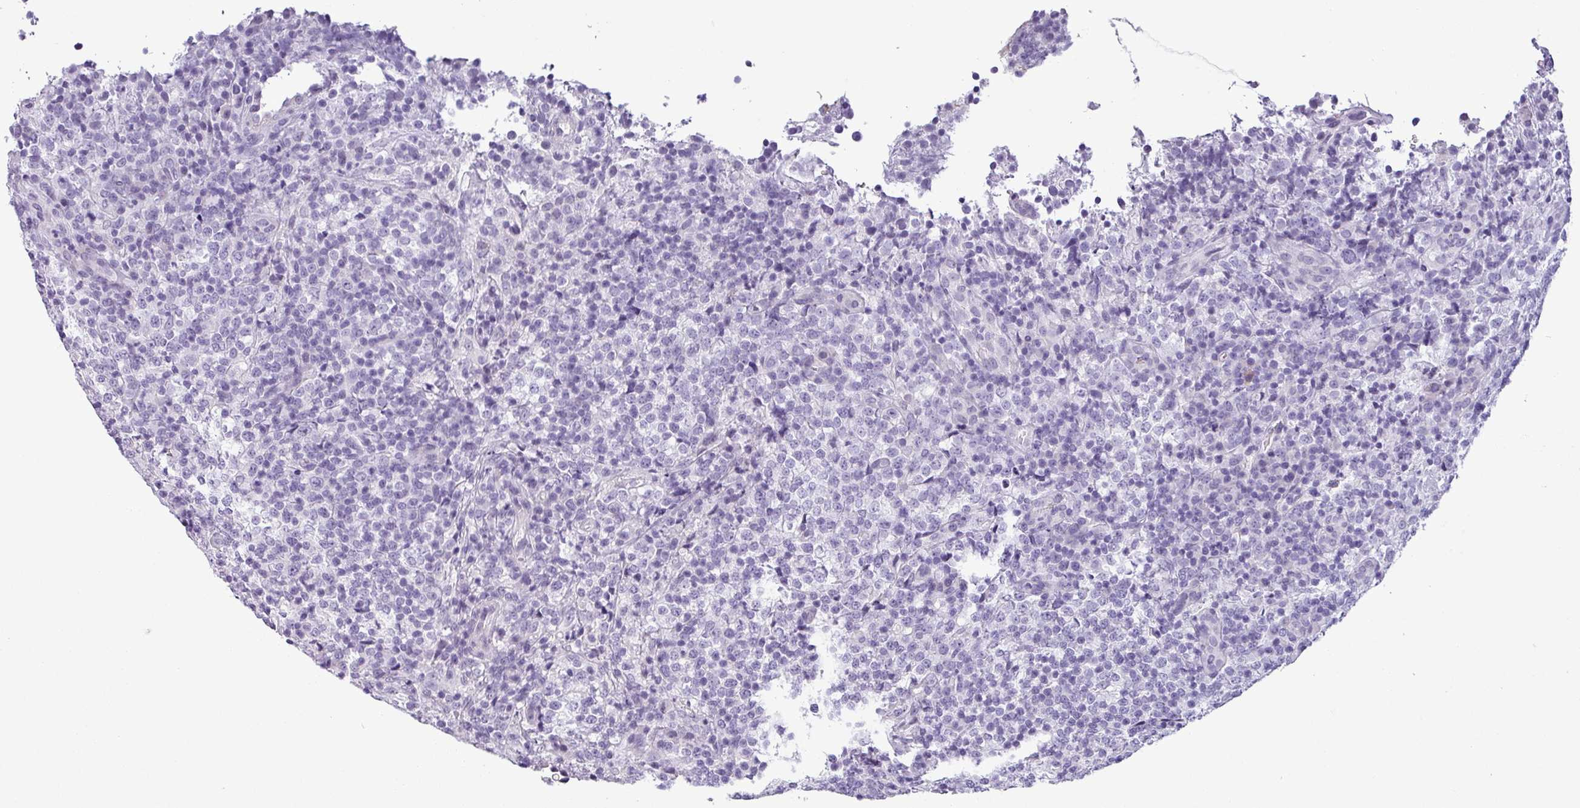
{"staining": {"intensity": "negative", "quantity": "none", "location": "none"}, "tissue": "lymphoma", "cell_type": "Tumor cells", "image_type": "cancer", "snomed": [{"axis": "morphology", "description": "Malignant lymphoma, non-Hodgkin's type, High grade"}, {"axis": "topography", "description": "Lymph node"}], "caption": "DAB immunohistochemical staining of human lymphoma exhibits no significant positivity in tumor cells.", "gene": "CDH16", "patient": {"sex": "male", "age": 54}}